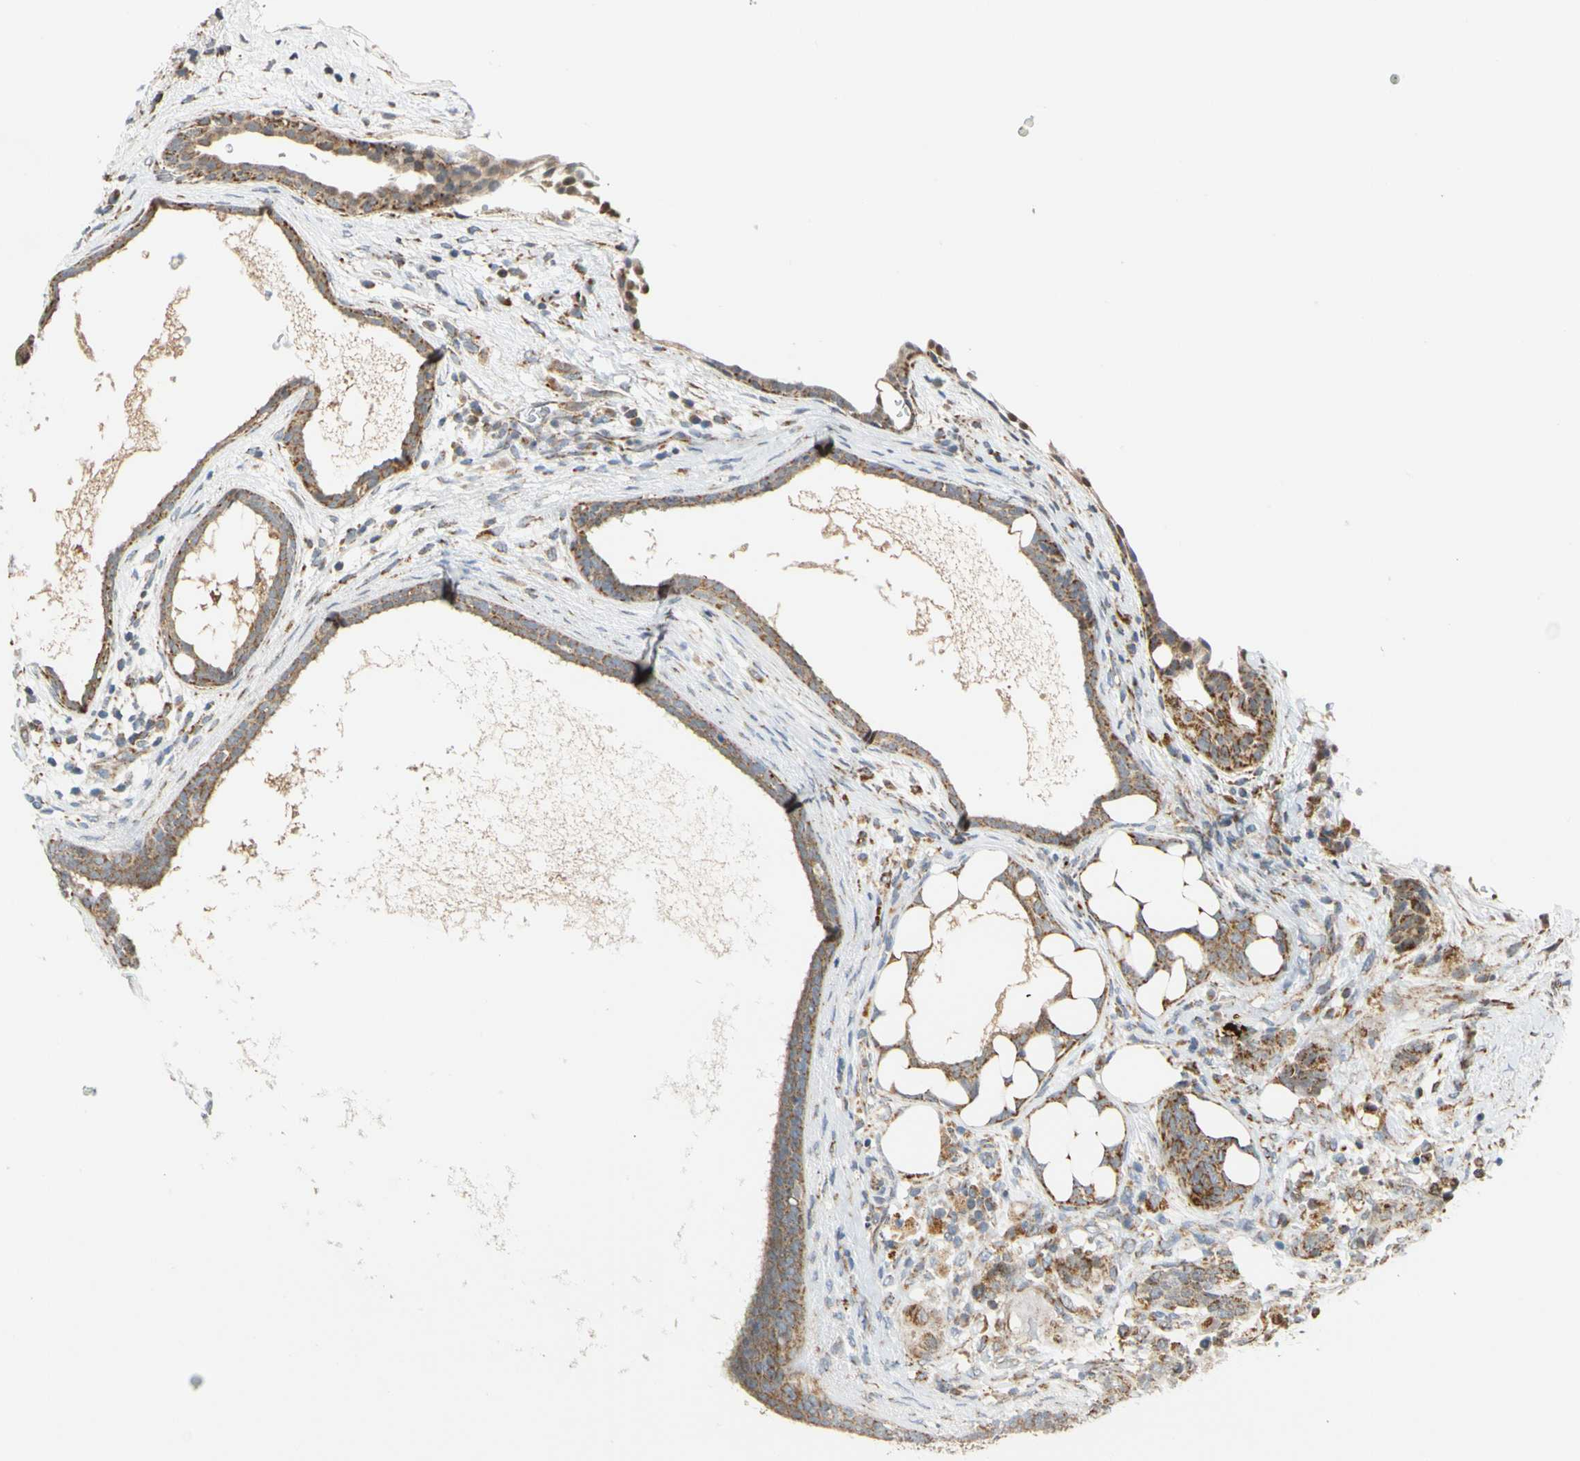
{"staining": {"intensity": "moderate", "quantity": ">75%", "location": "cytoplasmic/membranous"}, "tissue": "breast cancer", "cell_type": "Tumor cells", "image_type": "cancer", "snomed": [{"axis": "morphology", "description": "Duct carcinoma"}, {"axis": "topography", "description": "Breast"}], "caption": "Invasive ductal carcinoma (breast) was stained to show a protein in brown. There is medium levels of moderate cytoplasmic/membranous expression in about >75% of tumor cells. (brown staining indicates protein expression, while blue staining denotes nuclei).", "gene": "SFXN3", "patient": {"sex": "female", "age": 40}}